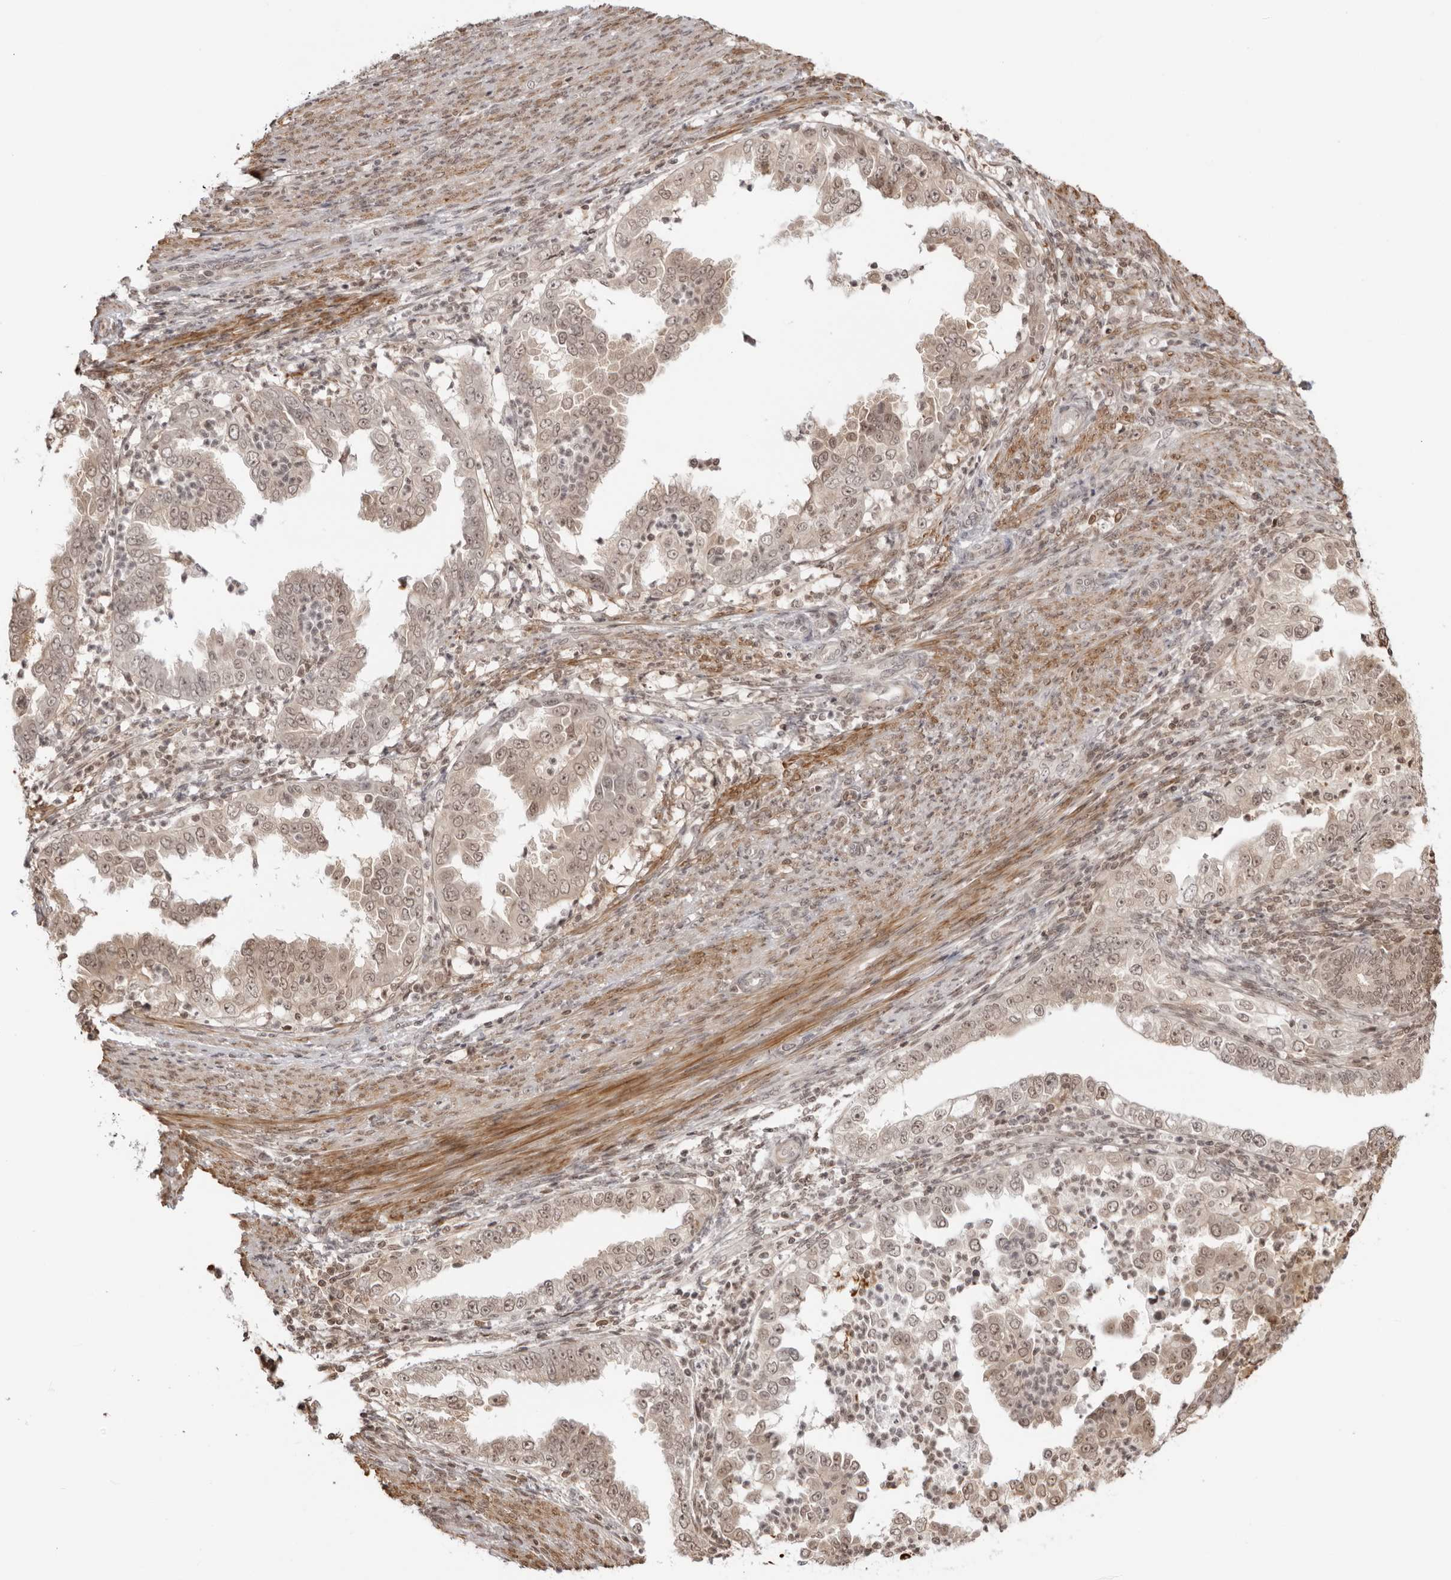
{"staining": {"intensity": "weak", "quantity": ">75%", "location": "nuclear"}, "tissue": "endometrial cancer", "cell_type": "Tumor cells", "image_type": "cancer", "snomed": [{"axis": "morphology", "description": "Adenocarcinoma, NOS"}, {"axis": "topography", "description": "Endometrium"}], "caption": "The histopathology image exhibits immunohistochemical staining of endometrial adenocarcinoma. There is weak nuclear positivity is seen in approximately >75% of tumor cells. The staining is performed using DAB (3,3'-diaminobenzidine) brown chromogen to label protein expression. The nuclei are counter-stained blue using hematoxylin.", "gene": "RNF146", "patient": {"sex": "female", "age": 85}}